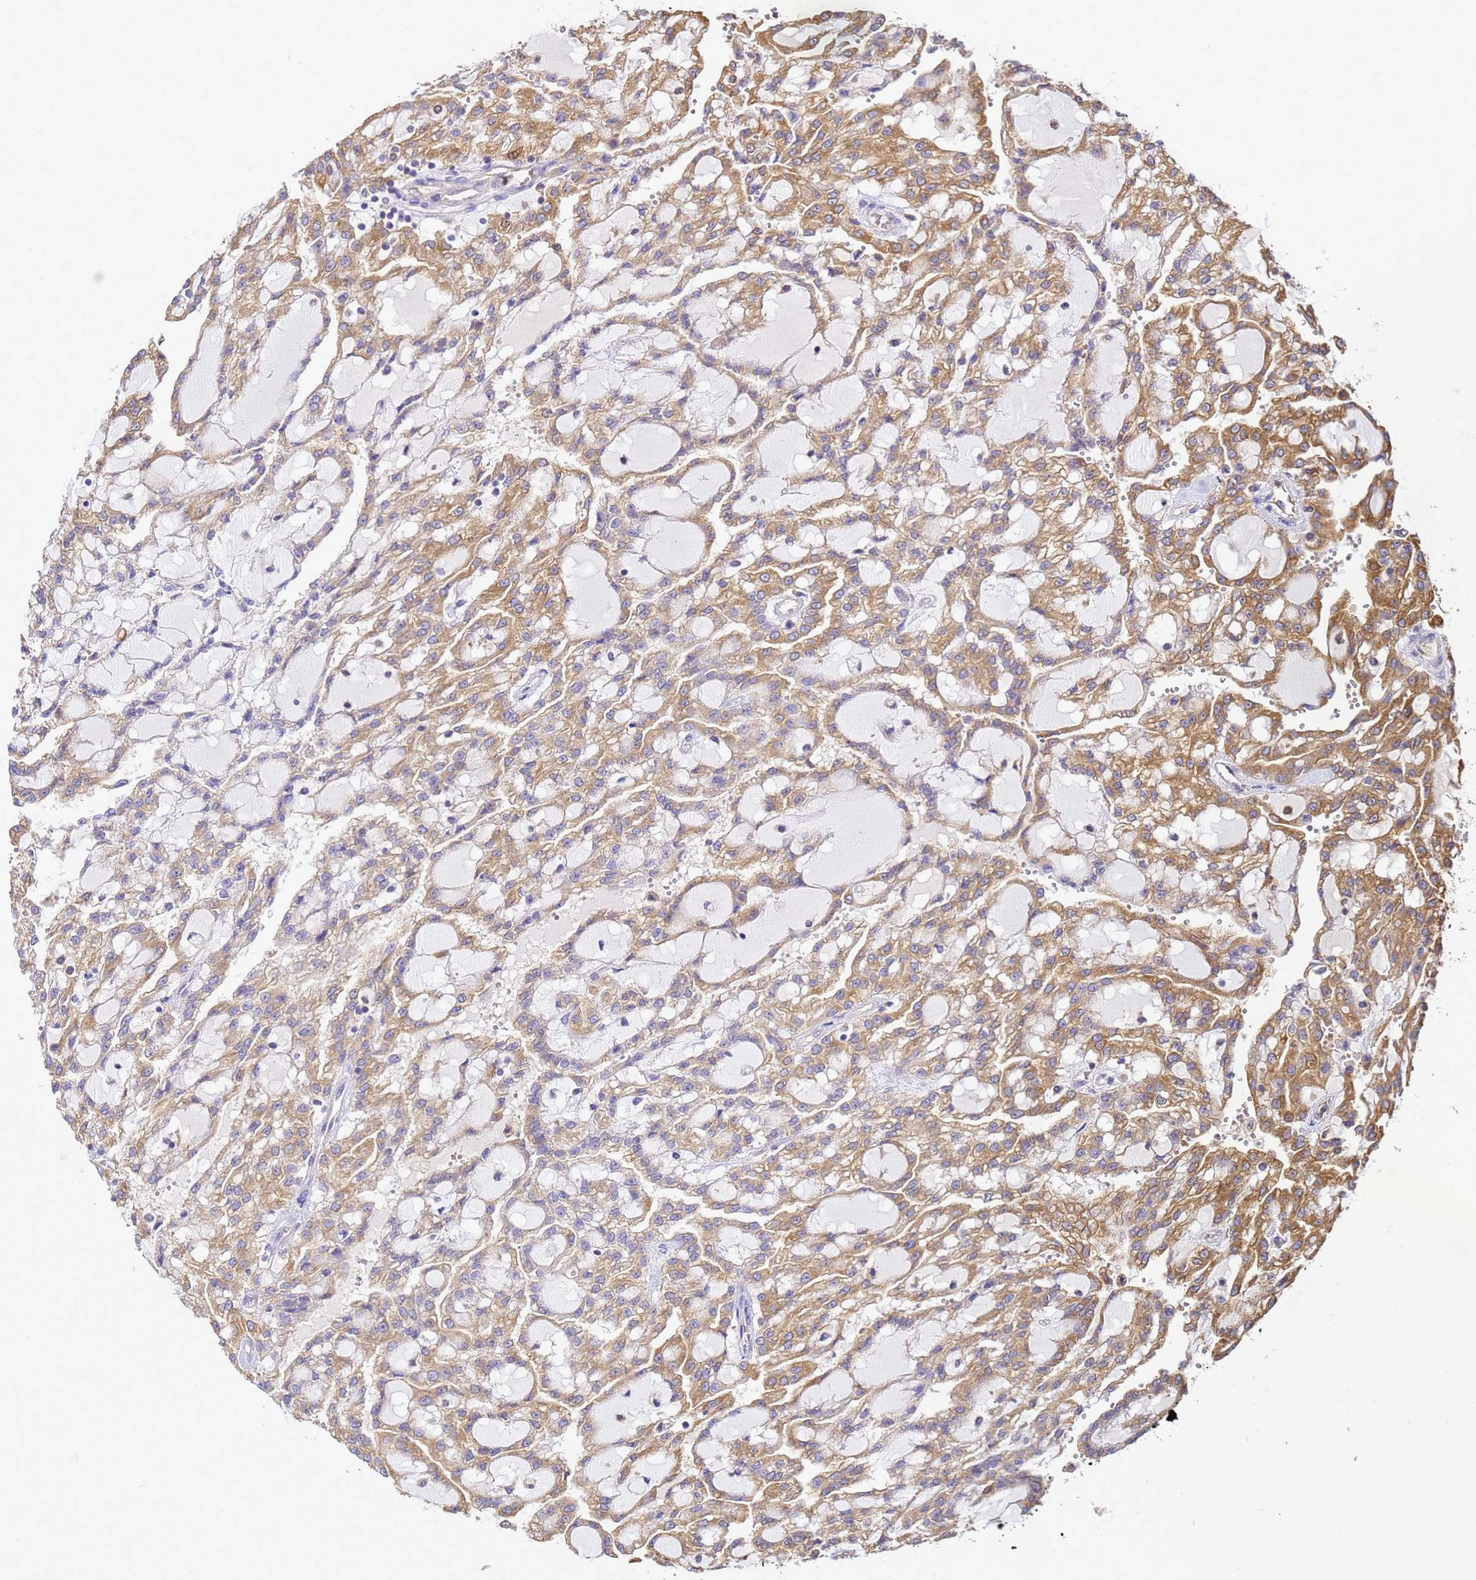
{"staining": {"intensity": "moderate", "quantity": ">75%", "location": "cytoplasmic/membranous"}, "tissue": "renal cancer", "cell_type": "Tumor cells", "image_type": "cancer", "snomed": [{"axis": "morphology", "description": "Adenocarcinoma, NOS"}, {"axis": "topography", "description": "Kidney"}], "caption": "Protein staining of renal cancer (adenocarcinoma) tissue reveals moderate cytoplasmic/membranous positivity in about >75% of tumor cells.", "gene": "NARS1", "patient": {"sex": "male", "age": 63}}